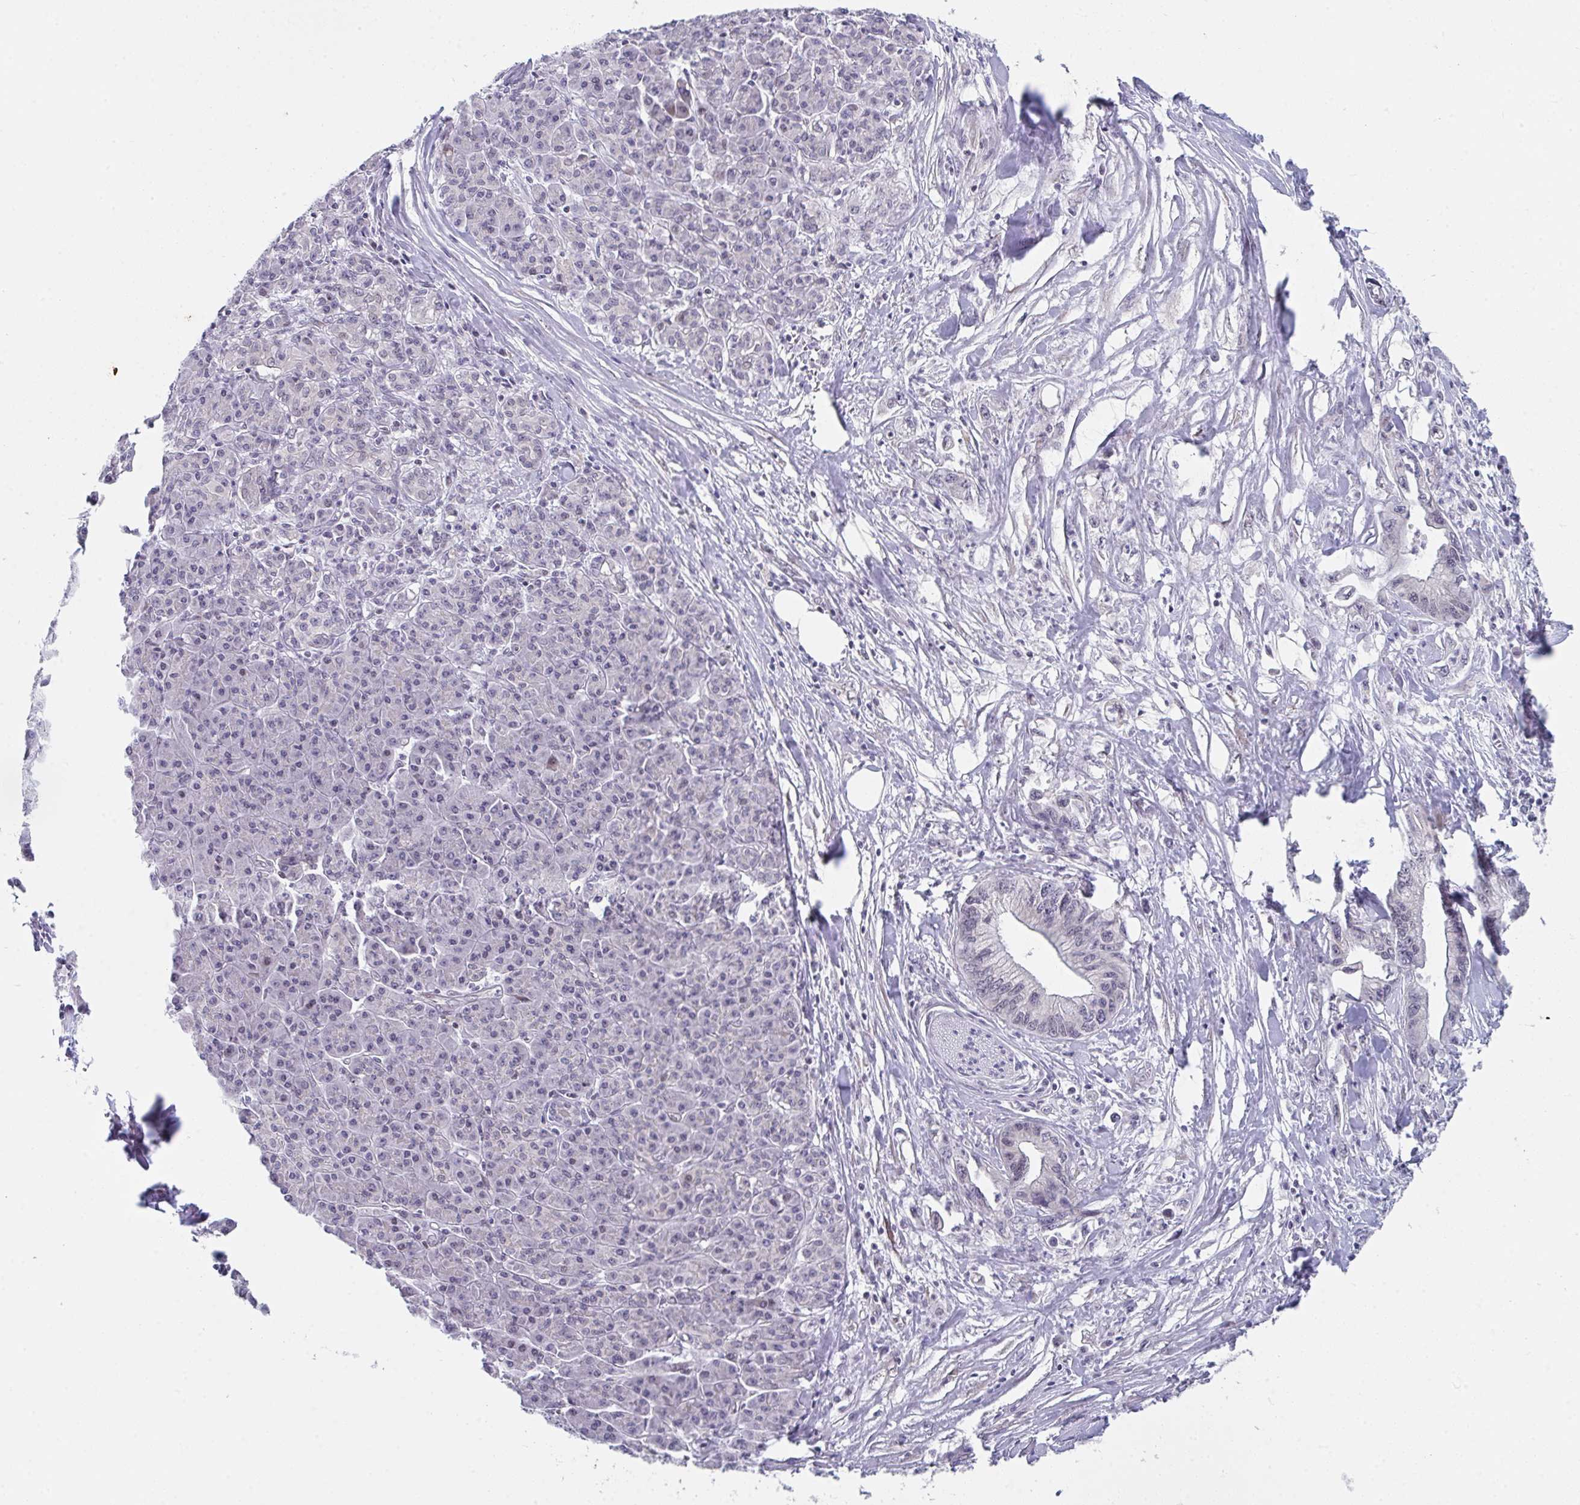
{"staining": {"intensity": "negative", "quantity": "none", "location": "none"}, "tissue": "pancreatic cancer", "cell_type": "Tumor cells", "image_type": "cancer", "snomed": [{"axis": "morphology", "description": "Adenocarcinoma, NOS"}, {"axis": "topography", "description": "Pancreas"}], "caption": "High magnification brightfield microscopy of adenocarcinoma (pancreatic) stained with DAB (3,3'-diaminobenzidine) (brown) and counterstained with hematoxylin (blue): tumor cells show no significant expression. The staining was performed using DAB to visualize the protein expression in brown, while the nuclei were stained in blue with hematoxylin (Magnification: 20x).", "gene": "RBM18", "patient": {"sex": "male", "age": 61}}